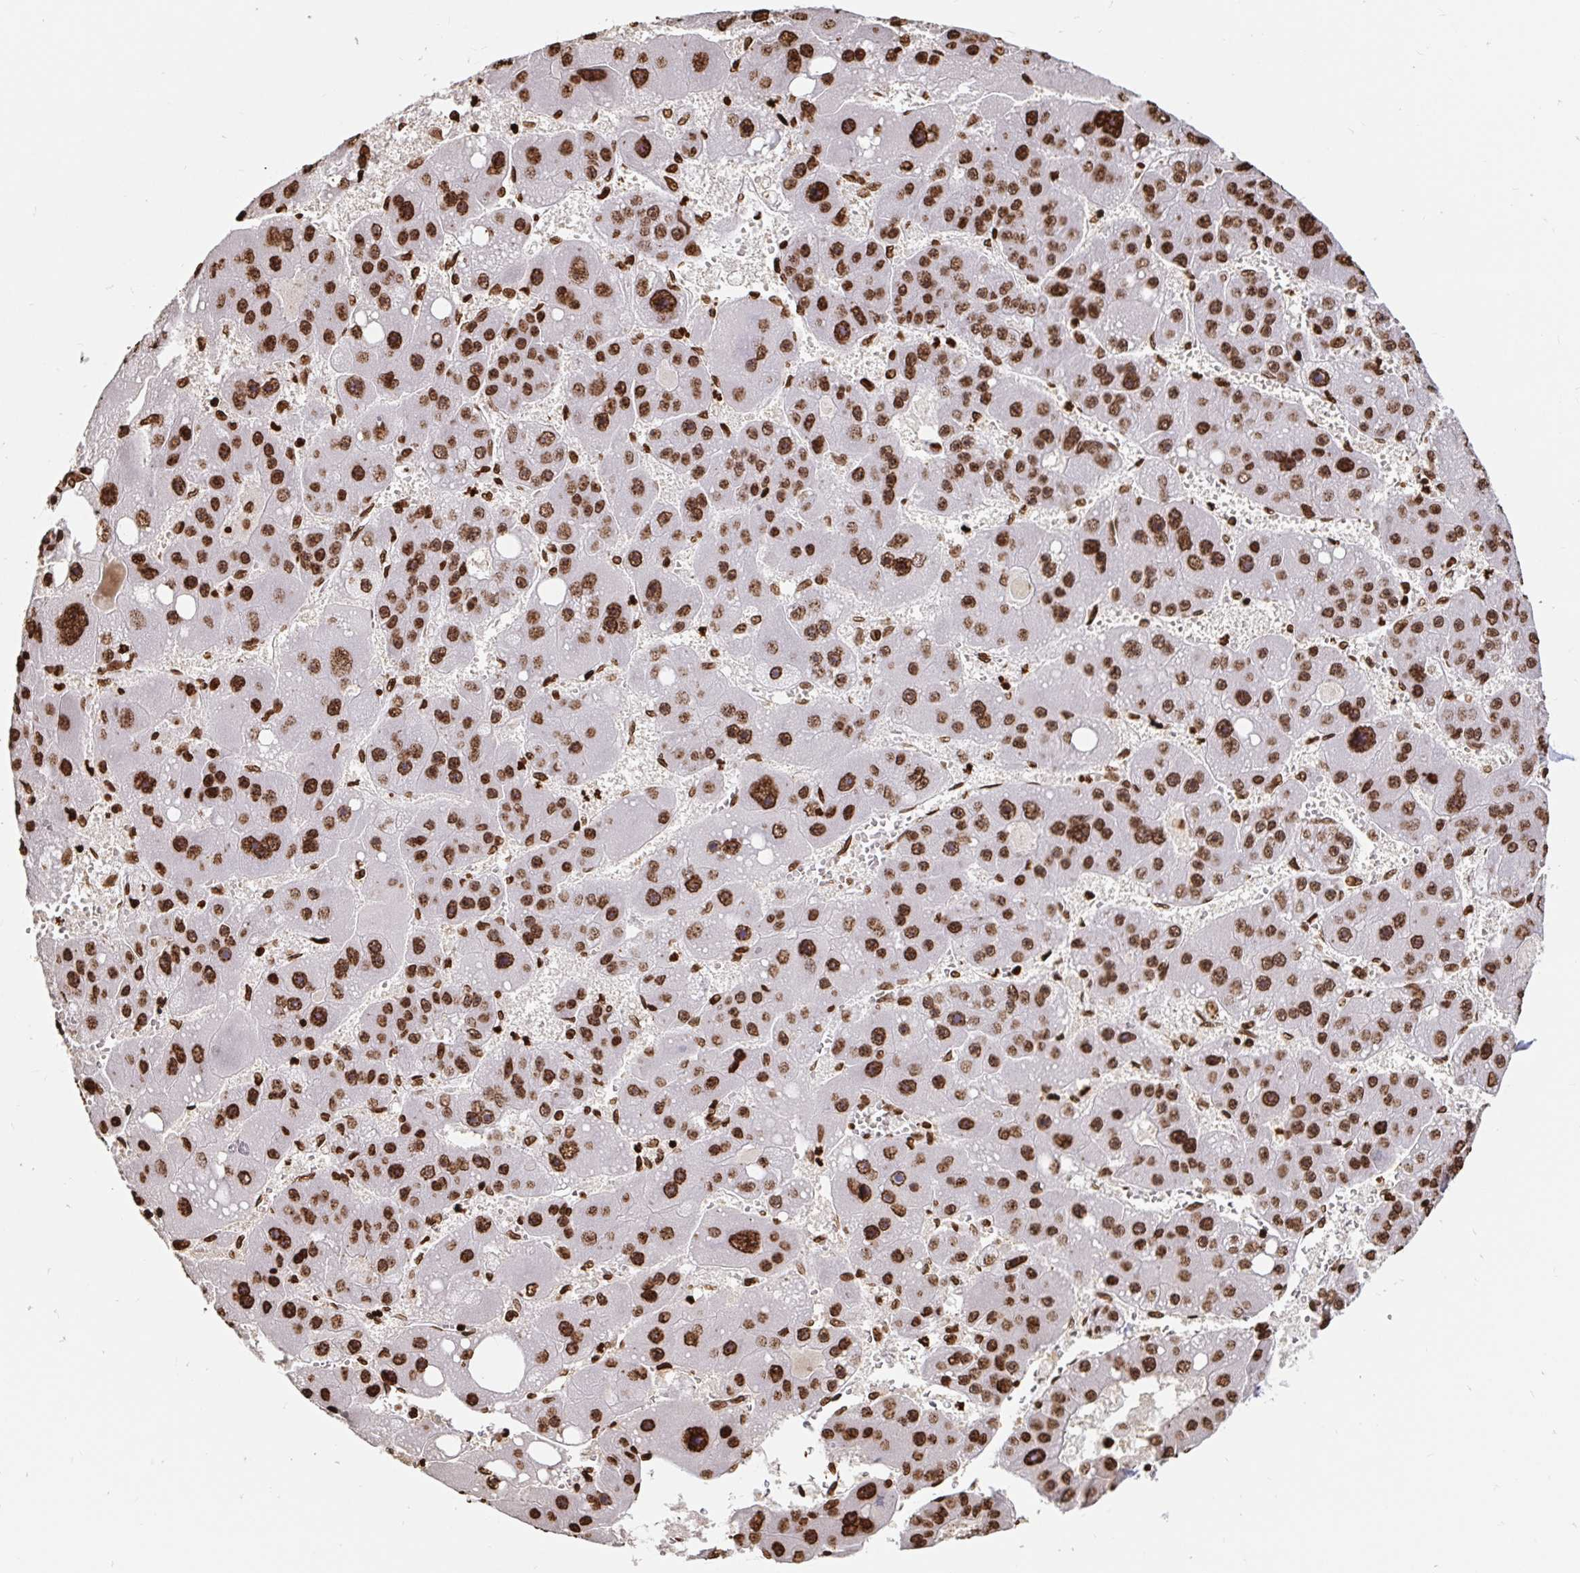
{"staining": {"intensity": "strong", "quantity": ">75%", "location": "nuclear"}, "tissue": "liver cancer", "cell_type": "Tumor cells", "image_type": "cancer", "snomed": [{"axis": "morphology", "description": "Carcinoma, Hepatocellular, NOS"}, {"axis": "topography", "description": "Liver"}], "caption": "There is high levels of strong nuclear expression in tumor cells of liver cancer (hepatocellular carcinoma), as demonstrated by immunohistochemical staining (brown color).", "gene": "H2BC5", "patient": {"sex": "female", "age": 61}}